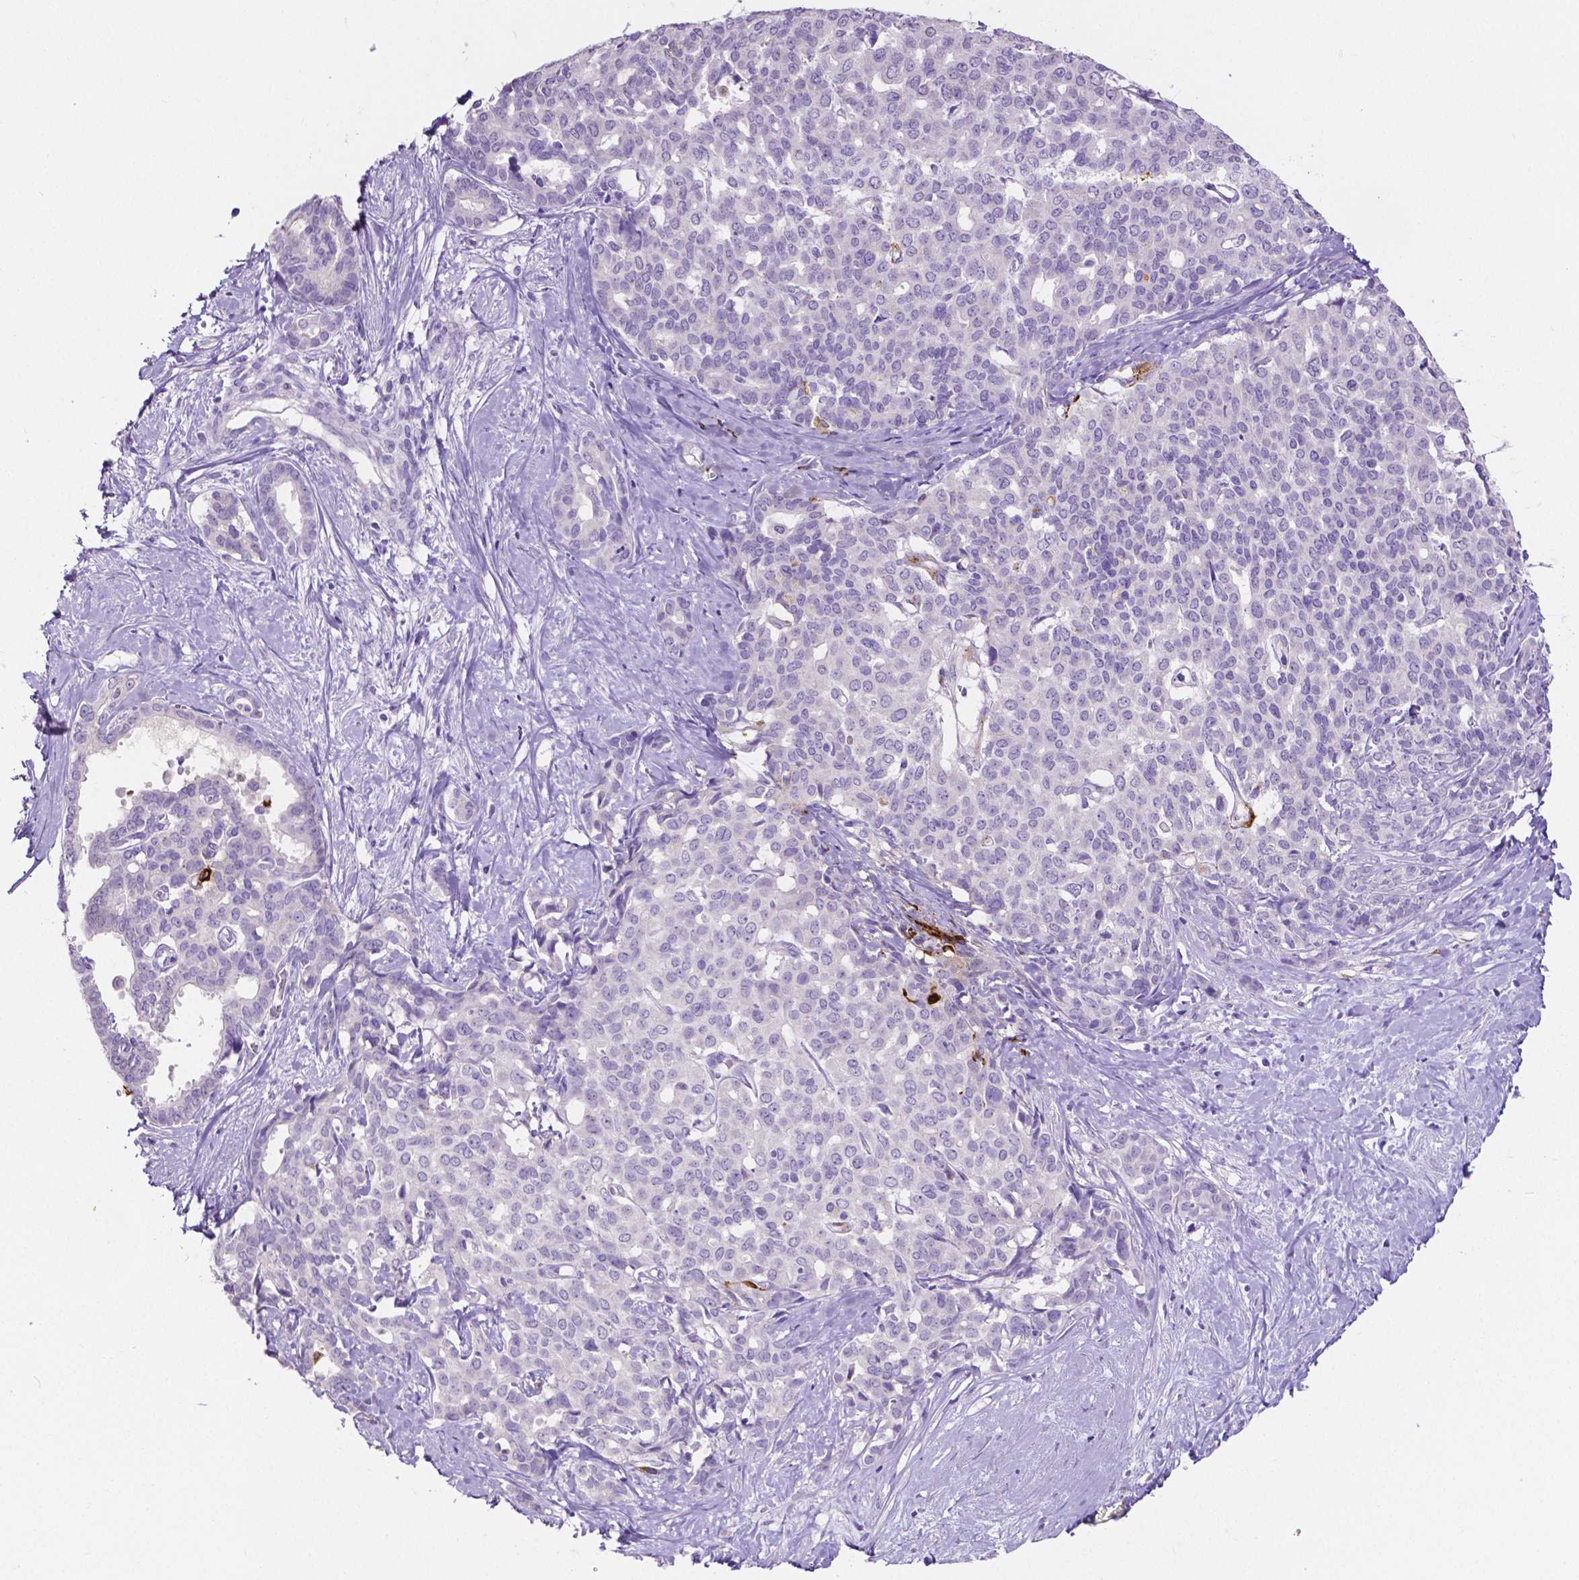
{"staining": {"intensity": "negative", "quantity": "none", "location": "none"}, "tissue": "liver cancer", "cell_type": "Tumor cells", "image_type": "cancer", "snomed": [{"axis": "morphology", "description": "Cholangiocarcinoma"}, {"axis": "topography", "description": "Liver"}], "caption": "High magnification brightfield microscopy of liver cancer stained with DAB (brown) and counterstained with hematoxylin (blue): tumor cells show no significant staining. (Stains: DAB IHC with hematoxylin counter stain, Microscopy: brightfield microscopy at high magnification).", "gene": "MMP9", "patient": {"sex": "female", "age": 47}}